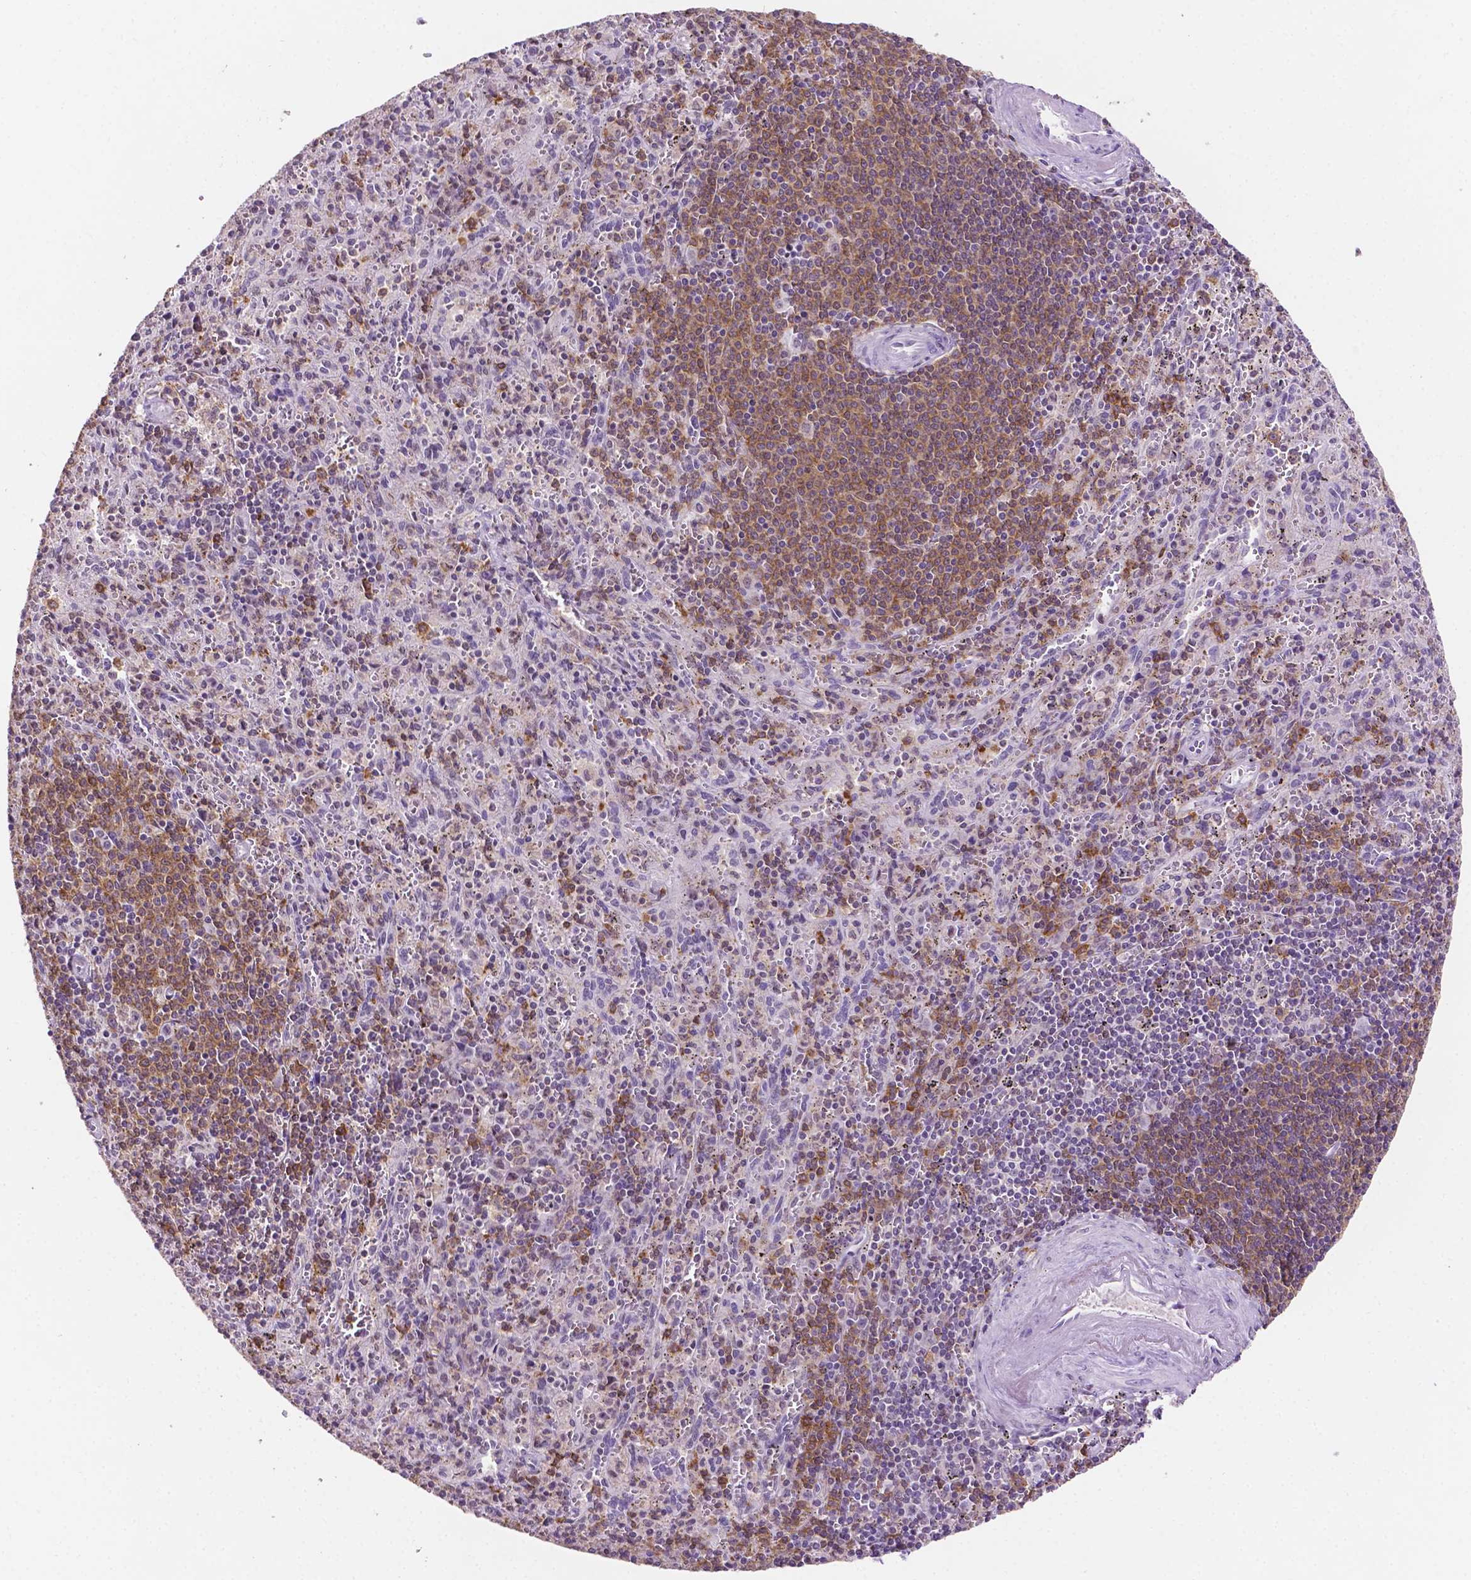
{"staining": {"intensity": "negative", "quantity": "none", "location": "none"}, "tissue": "spleen", "cell_type": "Cells in red pulp", "image_type": "normal", "snomed": [{"axis": "morphology", "description": "Normal tissue, NOS"}, {"axis": "topography", "description": "Spleen"}], "caption": "Unremarkable spleen was stained to show a protein in brown. There is no significant staining in cells in red pulp.", "gene": "PTPN6", "patient": {"sex": "male", "age": 57}}